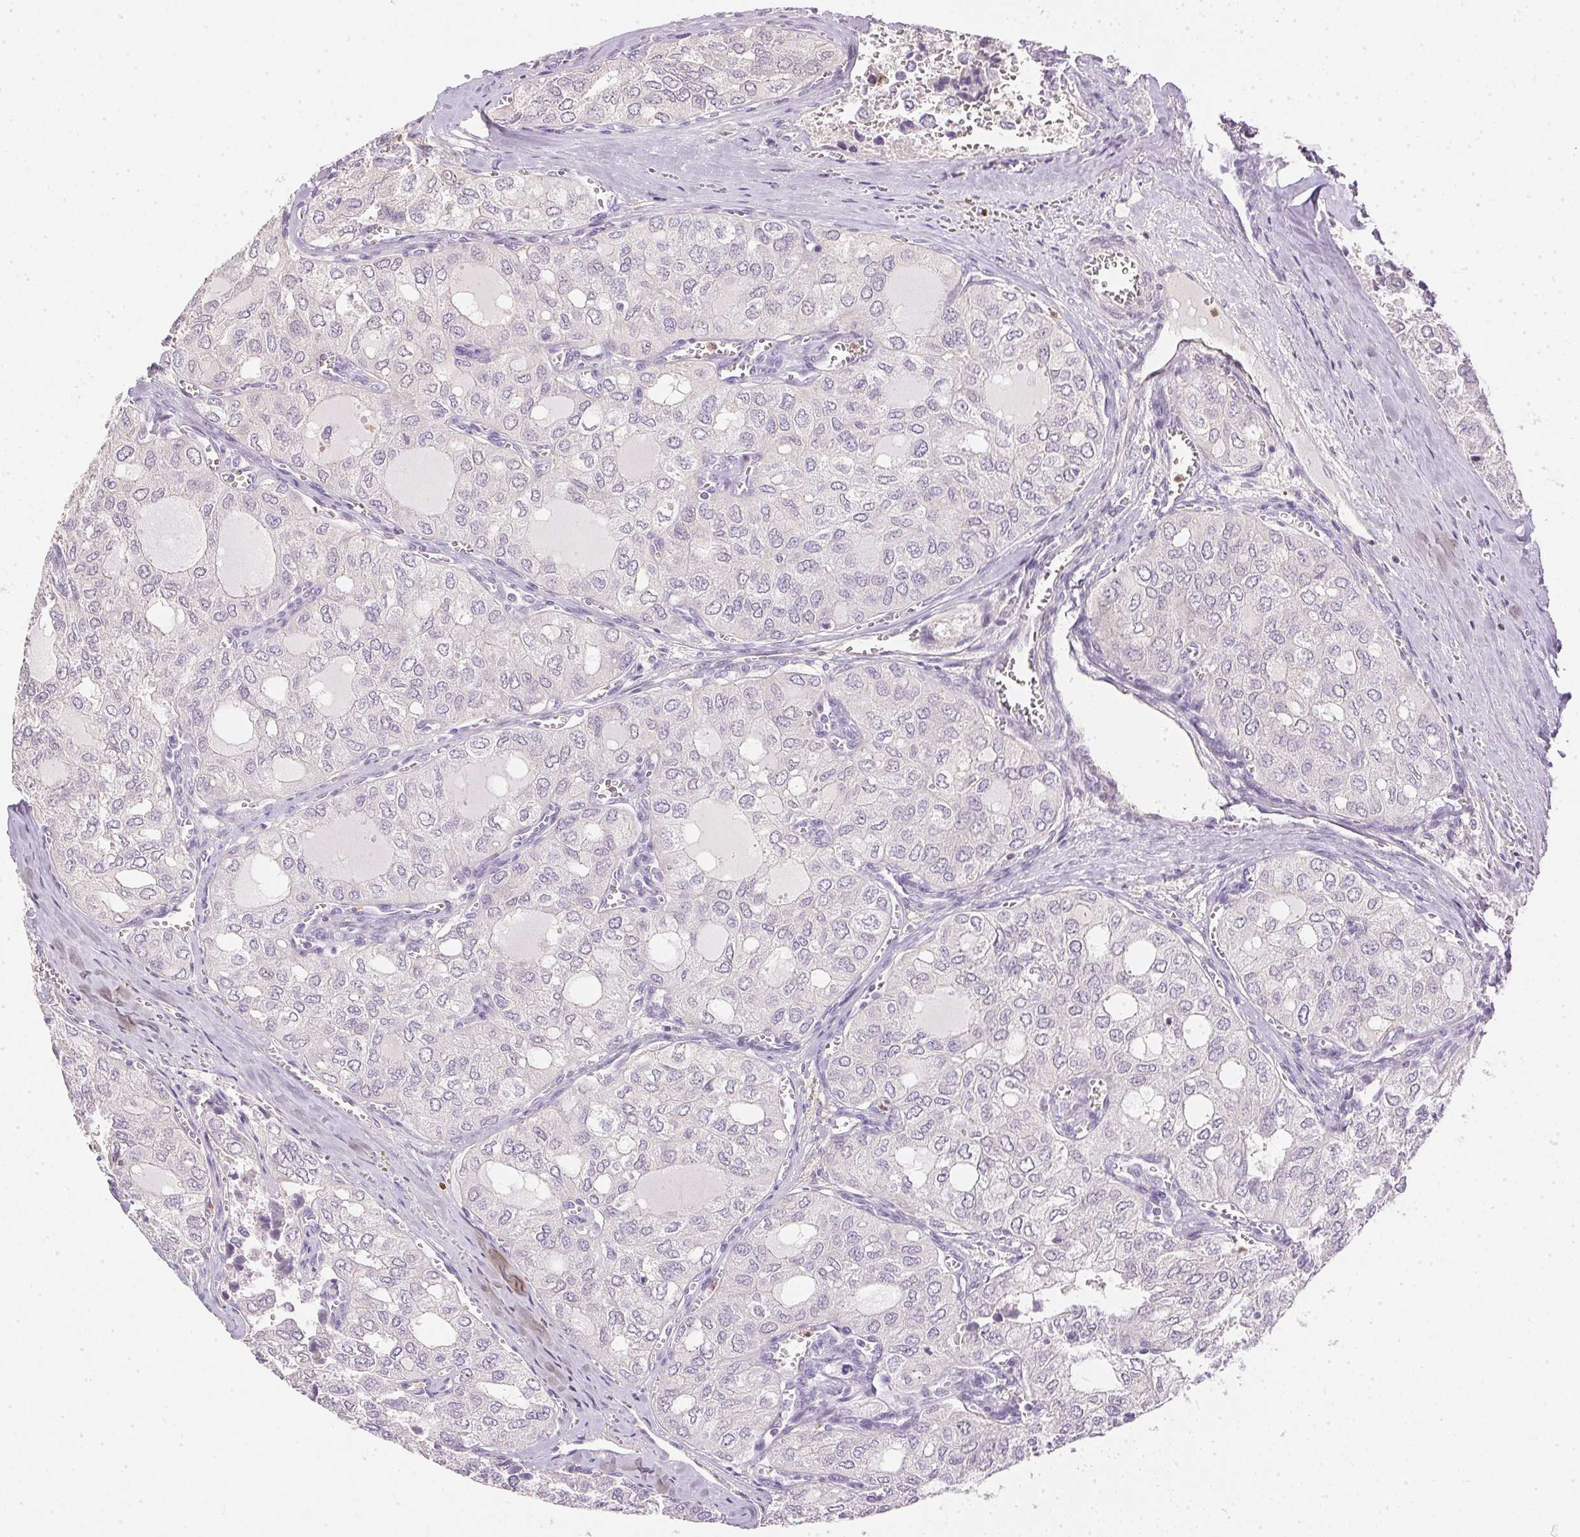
{"staining": {"intensity": "negative", "quantity": "none", "location": "none"}, "tissue": "thyroid cancer", "cell_type": "Tumor cells", "image_type": "cancer", "snomed": [{"axis": "morphology", "description": "Follicular adenoma carcinoma, NOS"}, {"axis": "topography", "description": "Thyroid gland"}], "caption": "Immunohistochemistry (IHC) of thyroid follicular adenoma carcinoma reveals no staining in tumor cells.", "gene": "S100A3", "patient": {"sex": "male", "age": 75}}